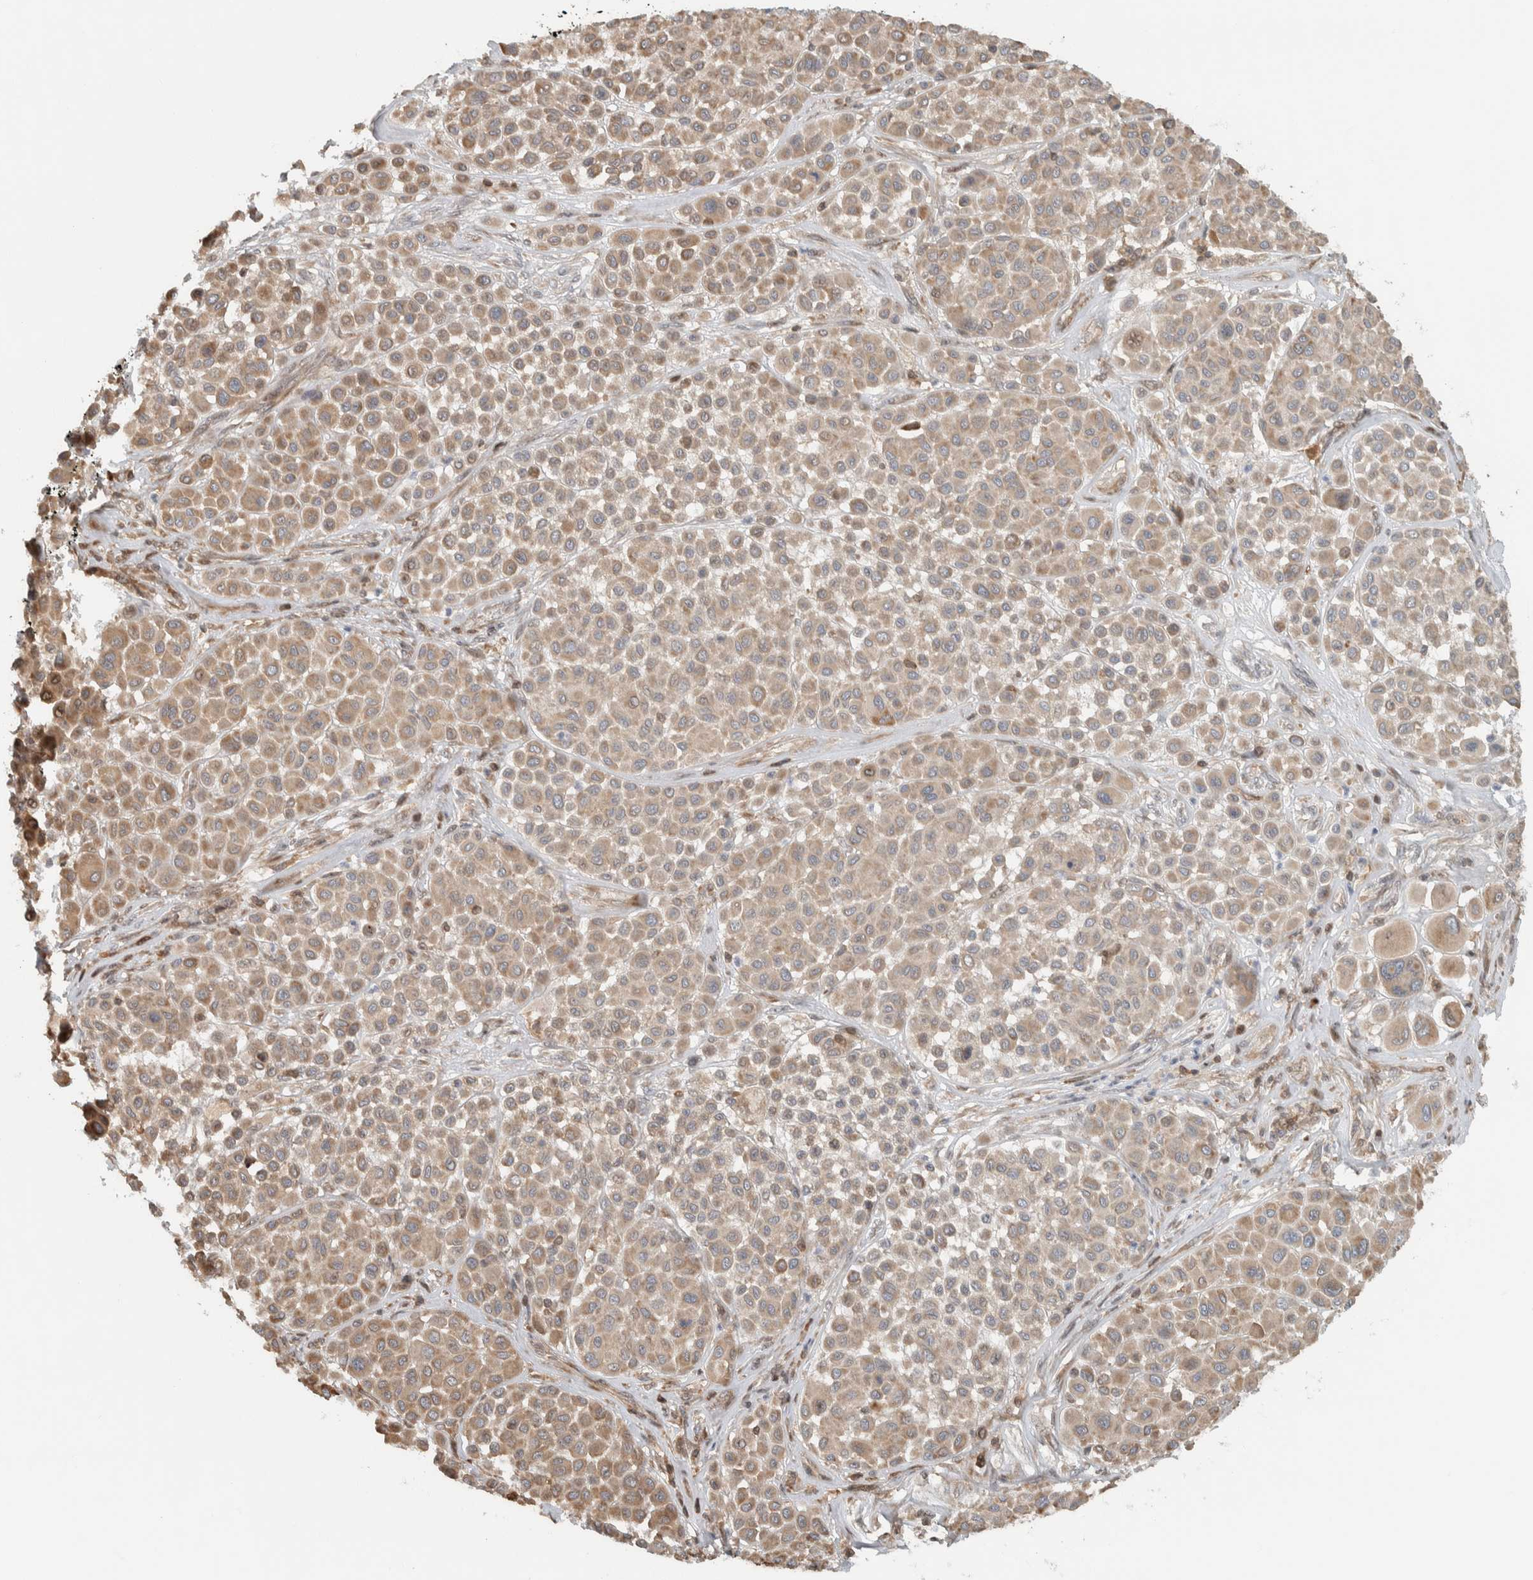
{"staining": {"intensity": "weak", "quantity": ">75%", "location": "cytoplasmic/membranous"}, "tissue": "melanoma", "cell_type": "Tumor cells", "image_type": "cancer", "snomed": [{"axis": "morphology", "description": "Malignant melanoma, Metastatic site"}, {"axis": "topography", "description": "Soft tissue"}], "caption": "A histopathology image showing weak cytoplasmic/membranous staining in approximately >75% of tumor cells in malignant melanoma (metastatic site), as visualized by brown immunohistochemical staining.", "gene": "CNTROB", "patient": {"sex": "male", "age": 41}}